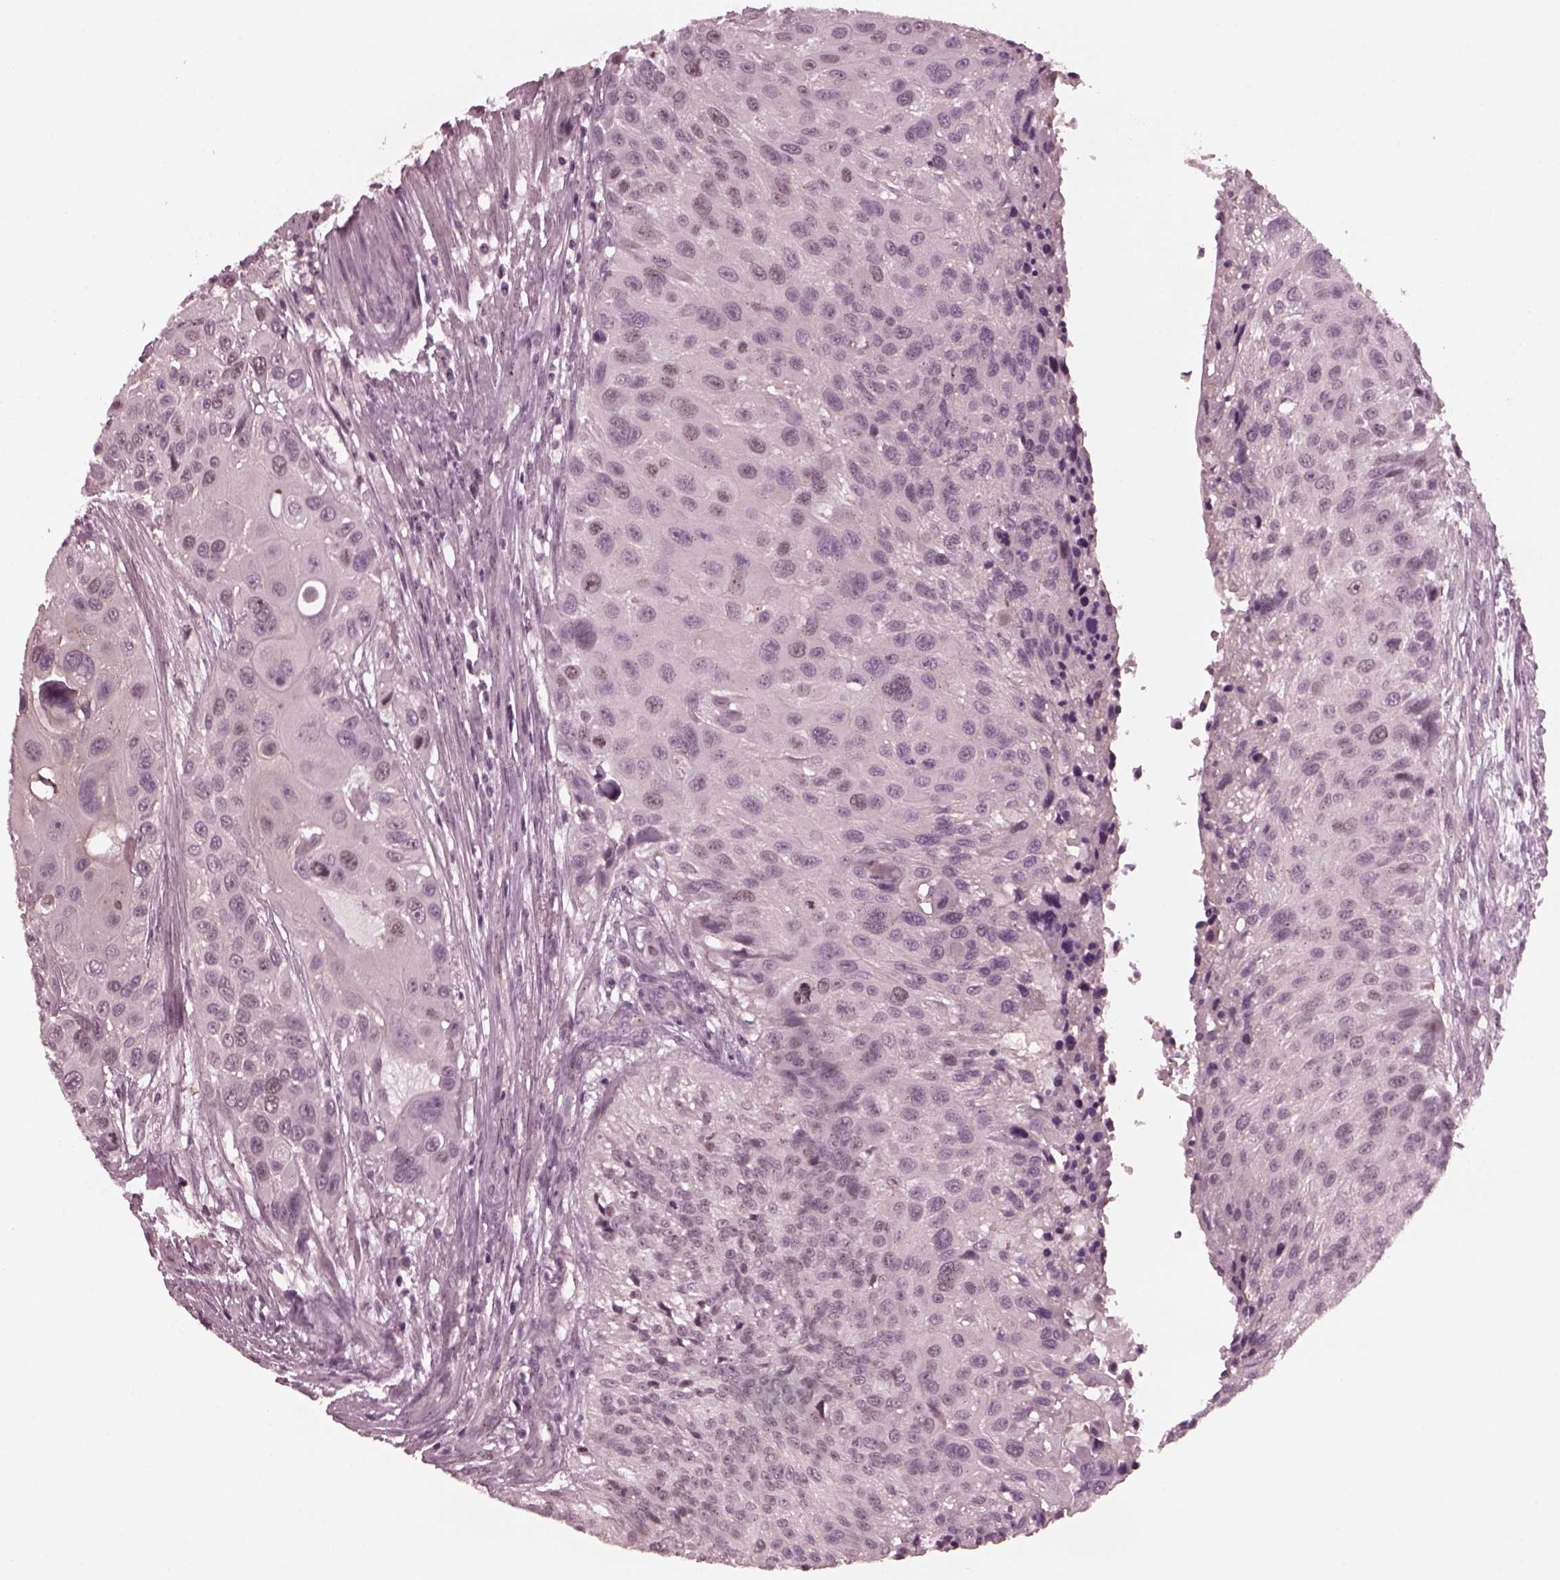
{"staining": {"intensity": "negative", "quantity": "none", "location": "none"}, "tissue": "urothelial cancer", "cell_type": "Tumor cells", "image_type": "cancer", "snomed": [{"axis": "morphology", "description": "Urothelial carcinoma, NOS"}, {"axis": "topography", "description": "Urinary bladder"}], "caption": "Immunohistochemistry (IHC) histopathology image of urothelial cancer stained for a protein (brown), which shows no expression in tumor cells.", "gene": "SAXO1", "patient": {"sex": "male", "age": 55}}